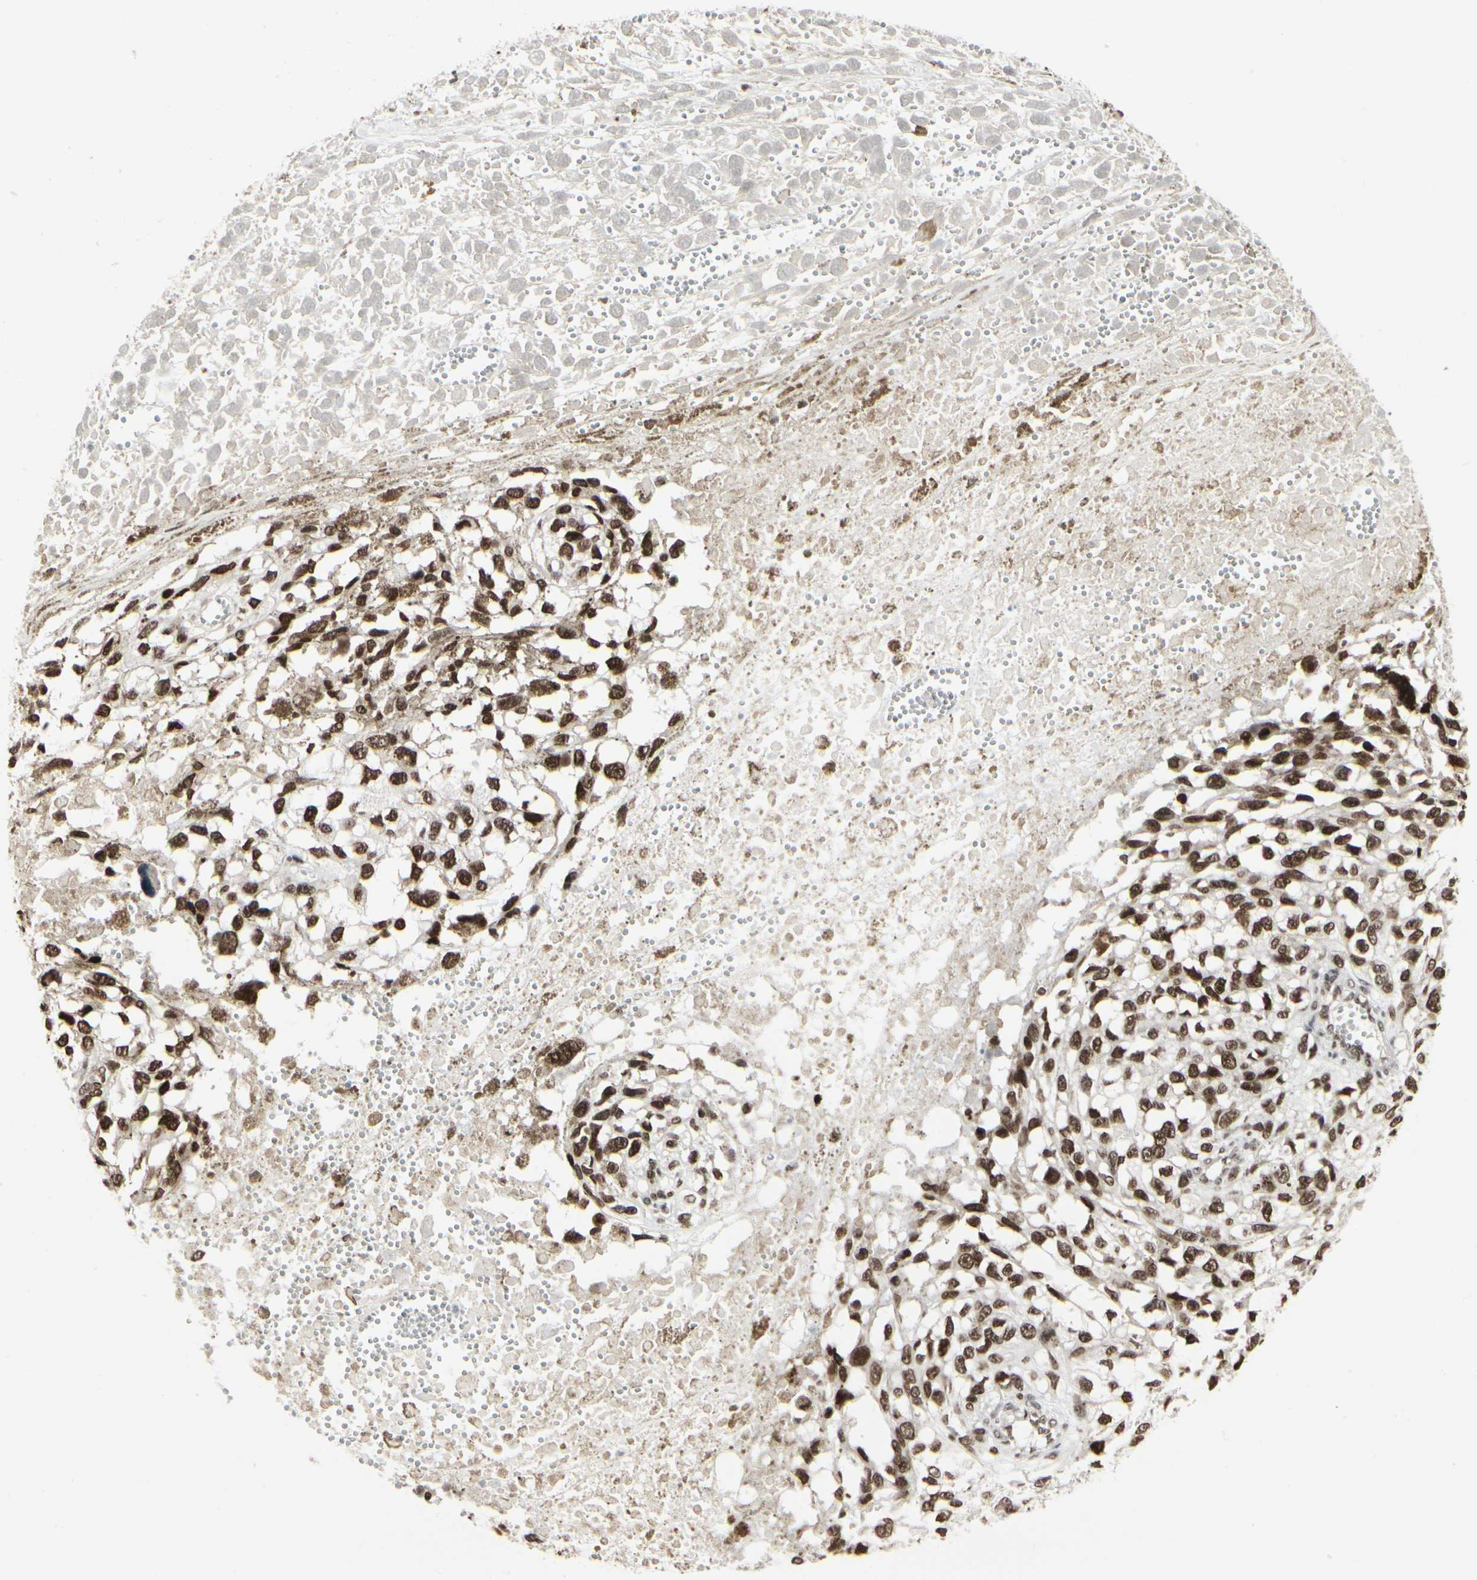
{"staining": {"intensity": "strong", "quantity": ">75%", "location": "nuclear"}, "tissue": "melanoma", "cell_type": "Tumor cells", "image_type": "cancer", "snomed": [{"axis": "morphology", "description": "Malignant melanoma, Metastatic site"}, {"axis": "topography", "description": "Lymph node"}], "caption": "Melanoma stained for a protein exhibits strong nuclear positivity in tumor cells.", "gene": "HMG20A", "patient": {"sex": "male", "age": 59}}